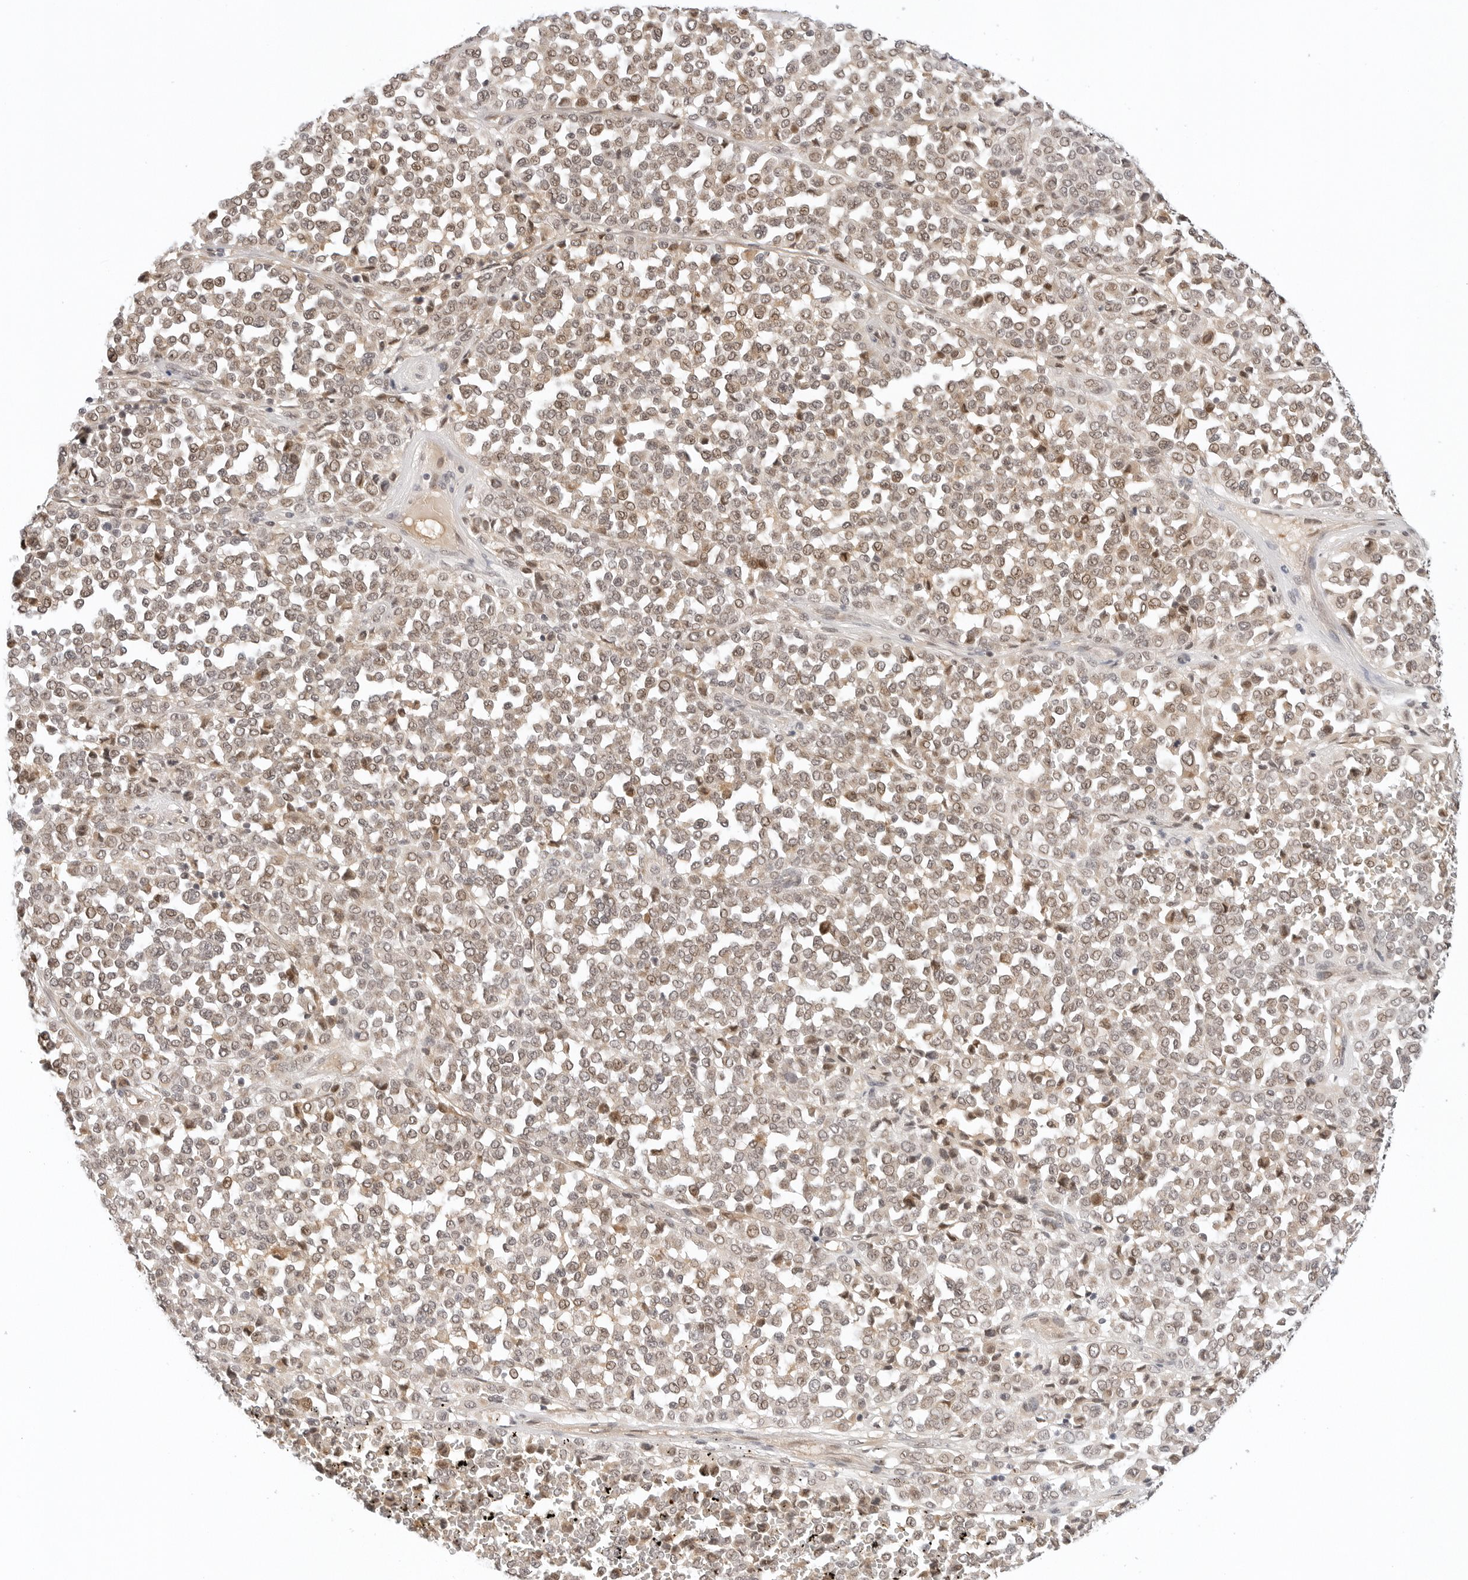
{"staining": {"intensity": "weak", "quantity": ">75%", "location": "nuclear"}, "tissue": "melanoma", "cell_type": "Tumor cells", "image_type": "cancer", "snomed": [{"axis": "morphology", "description": "Malignant melanoma, Metastatic site"}, {"axis": "topography", "description": "Pancreas"}], "caption": "Immunohistochemical staining of human malignant melanoma (metastatic site) displays low levels of weak nuclear expression in about >75% of tumor cells.", "gene": "TSEN2", "patient": {"sex": "female", "age": 30}}